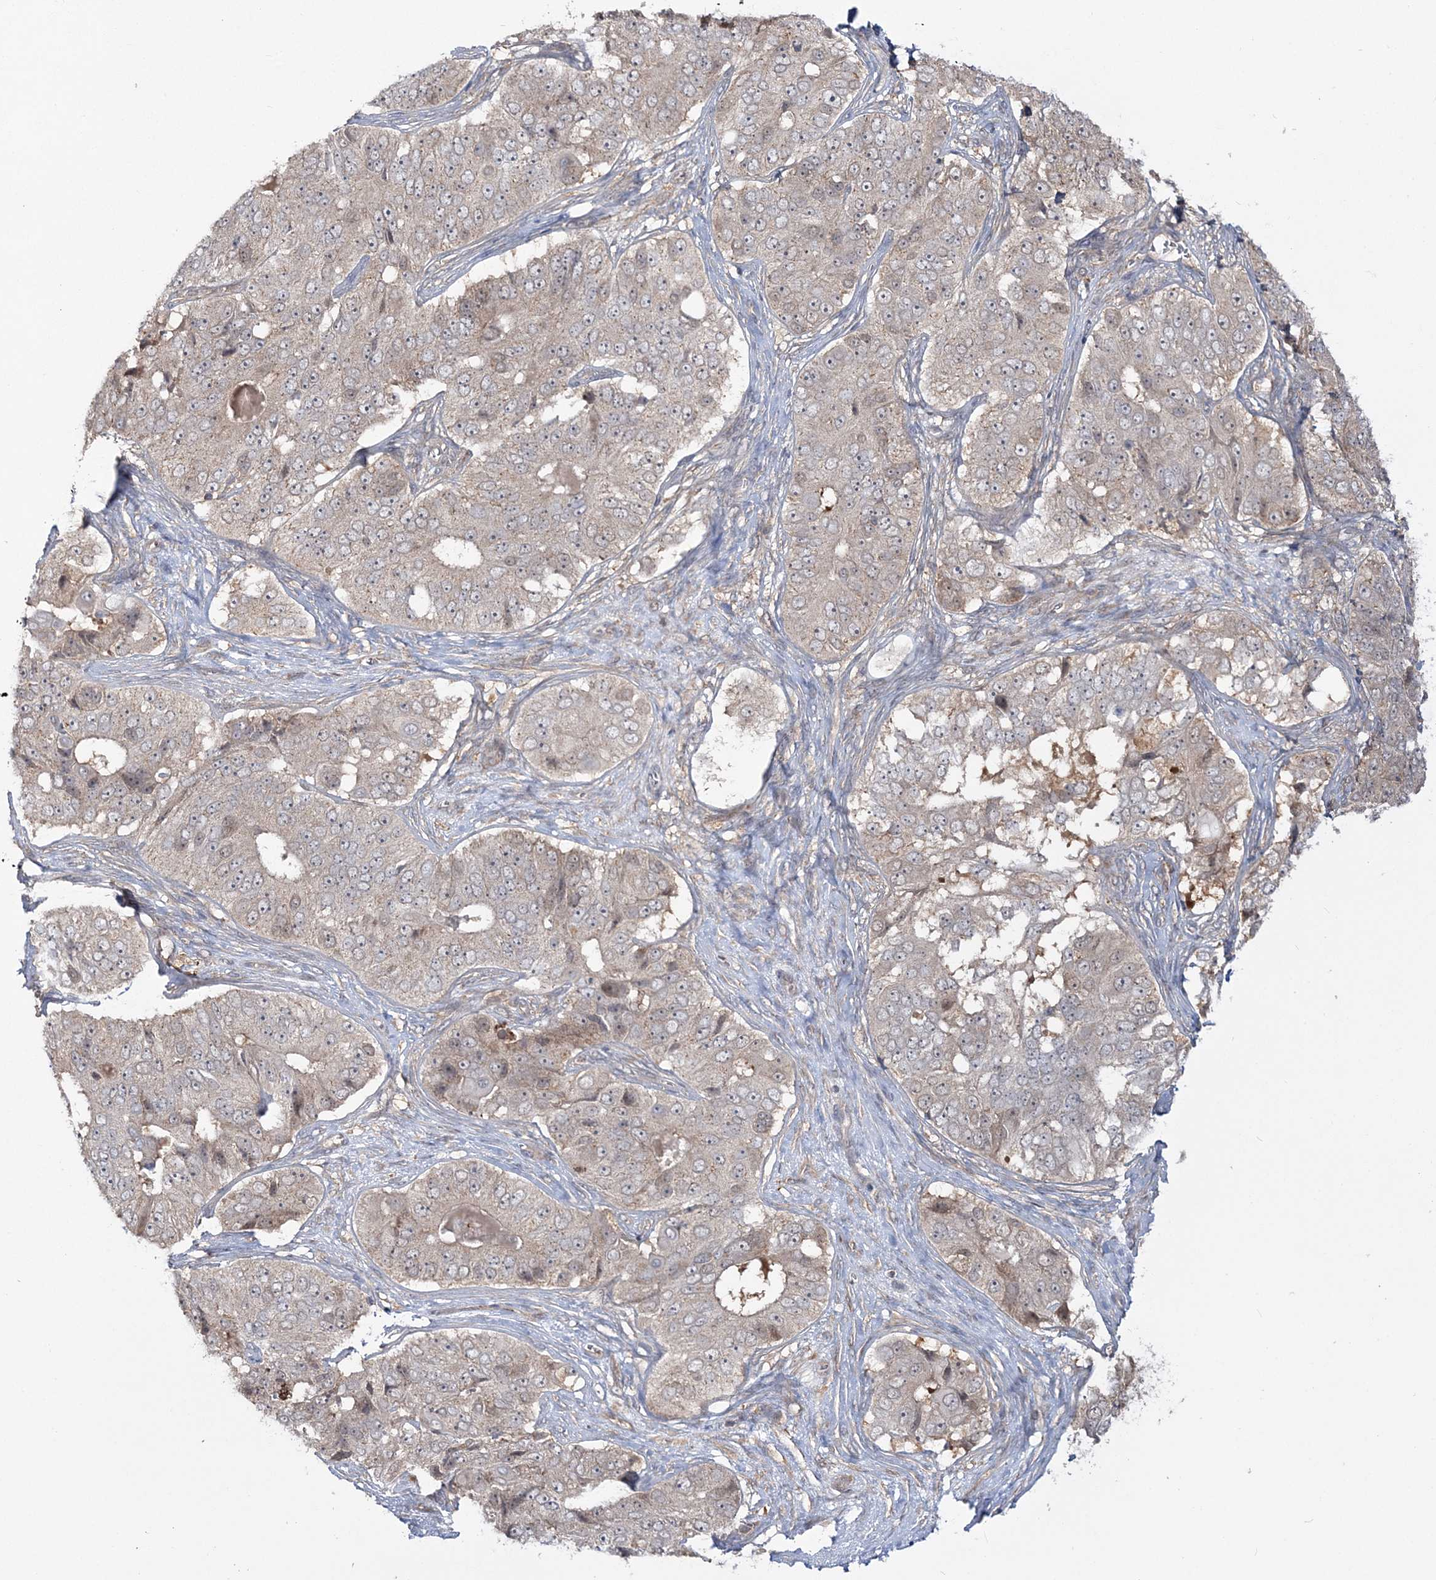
{"staining": {"intensity": "negative", "quantity": "none", "location": "none"}, "tissue": "ovarian cancer", "cell_type": "Tumor cells", "image_type": "cancer", "snomed": [{"axis": "morphology", "description": "Carcinoma, endometroid"}, {"axis": "topography", "description": "Ovary"}], "caption": "Endometroid carcinoma (ovarian) stained for a protein using immunohistochemistry (IHC) shows no staining tumor cells.", "gene": "MOCS2", "patient": {"sex": "female", "age": 51}}